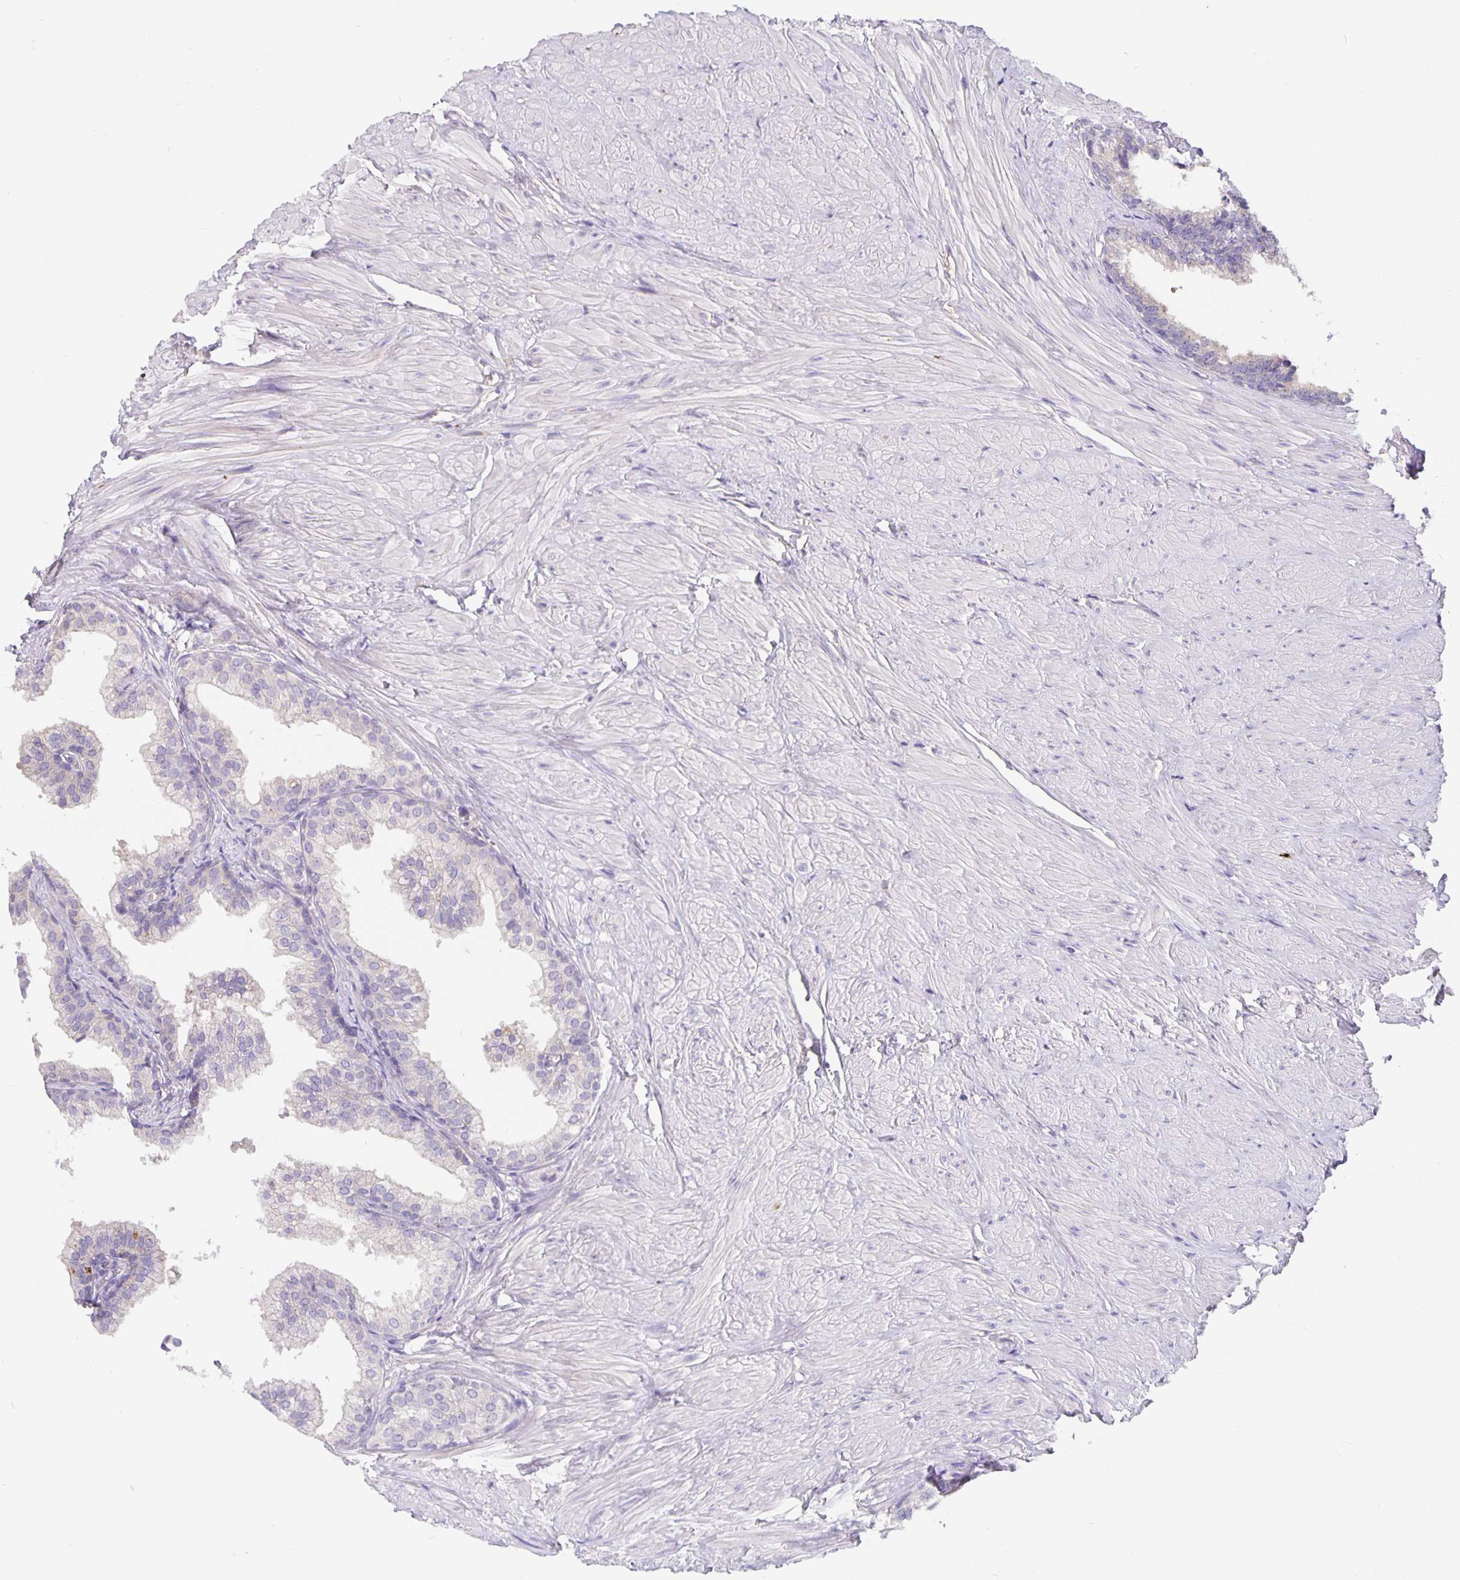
{"staining": {"intensity": "negative", "quantity": "none", "location": "none"}, "tissue": "prostate", "cell_type": "Glandular cells", "image_type": "normal", "snomed": [{"axis": "morphology", "description": "Normal tissue, NOS"}, {"axis": "topography", "description": "Prostate"}, {"axis": "topography", "description": "Peripheral nerve tissue"}], "caption": "This is an IHC micrograph of normal human prostate. There is no positivity in glandular cells.", "gene": "EML6", "patient": {"sex": "male", "age": 55}}